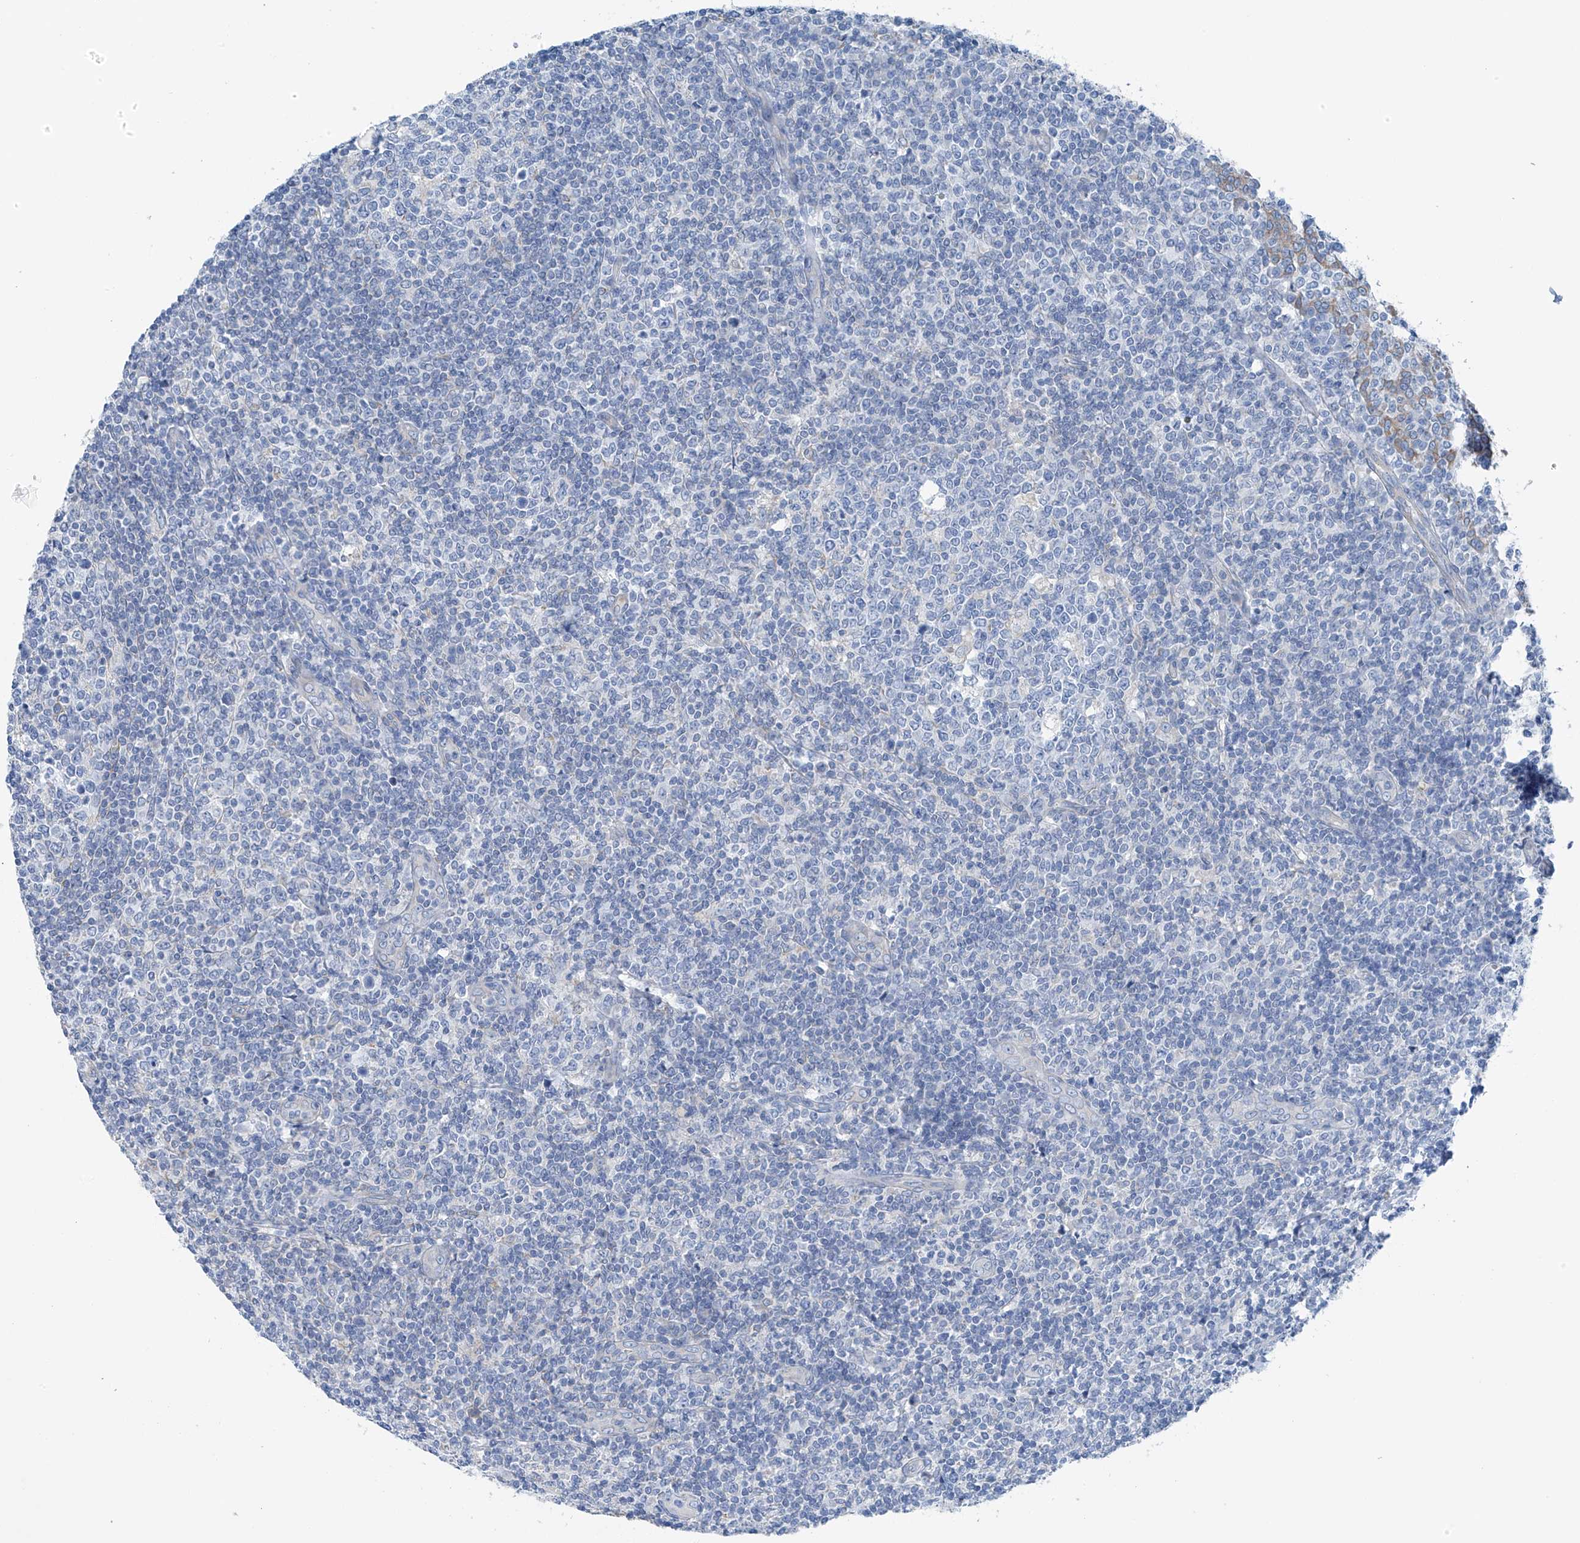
{"staining": {"intensity": "negative", "quantity": "none", "location": "none"}, "tissue": "tonsil", "cell_type": "Germinal center cells", "image_type": "normal", "snomed": [{"axis": "morphology", "description": "Normal tissue, NOS"}, {"axis": "topography", "description": "Tonsil"}], "caption": "IHC image of normal tonsil: human tonsil stained with DAB (3,3'-diaminobenzidine) shows no significant protein positivity in germinal center cells.", "gene": "RCN2", "patient": {"sex": "female", "age": 19}}